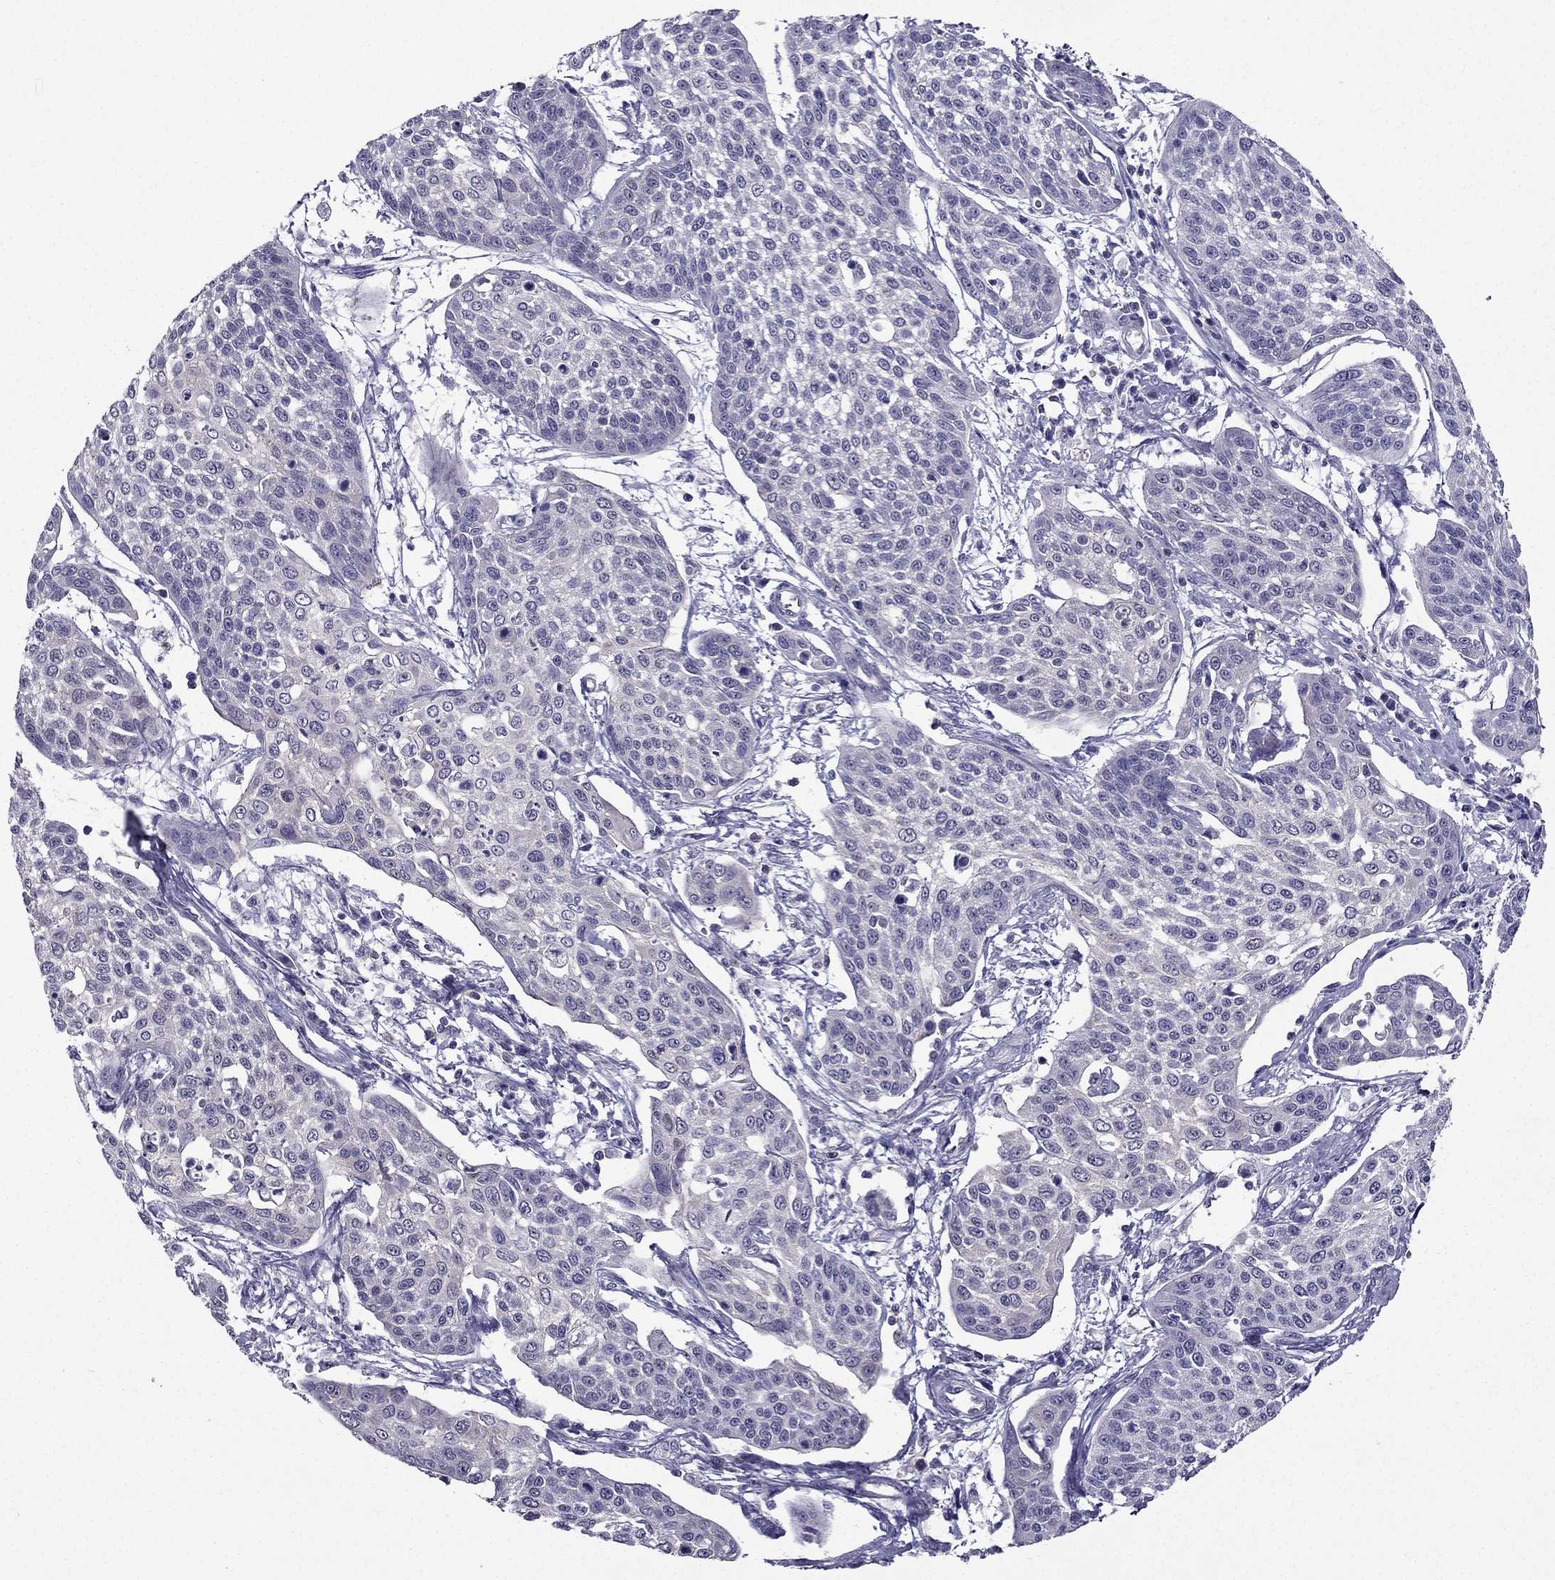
{"staining": {"intensity": "negative", "quantity": "none", "location": "none"}, "tissue": "cervical cancer", "cell_type": "Tumor cells", "image_type": "cancer", "snomed": [{"axis": "morphology", "description": "Squamous cell carcinoma, NOS"}, {"axis": "topography", "description": "Cervix"}], "caption": "A micrograph of squamous cell carcinoma (cervical) stained for a protein demonstrates no brown staining in tumor cells. (Brightfield microscopy of DAB immunohistochemistry at high magnification).", "gene": "AAK1", "patient": {"sex": "female", "age": 34}}